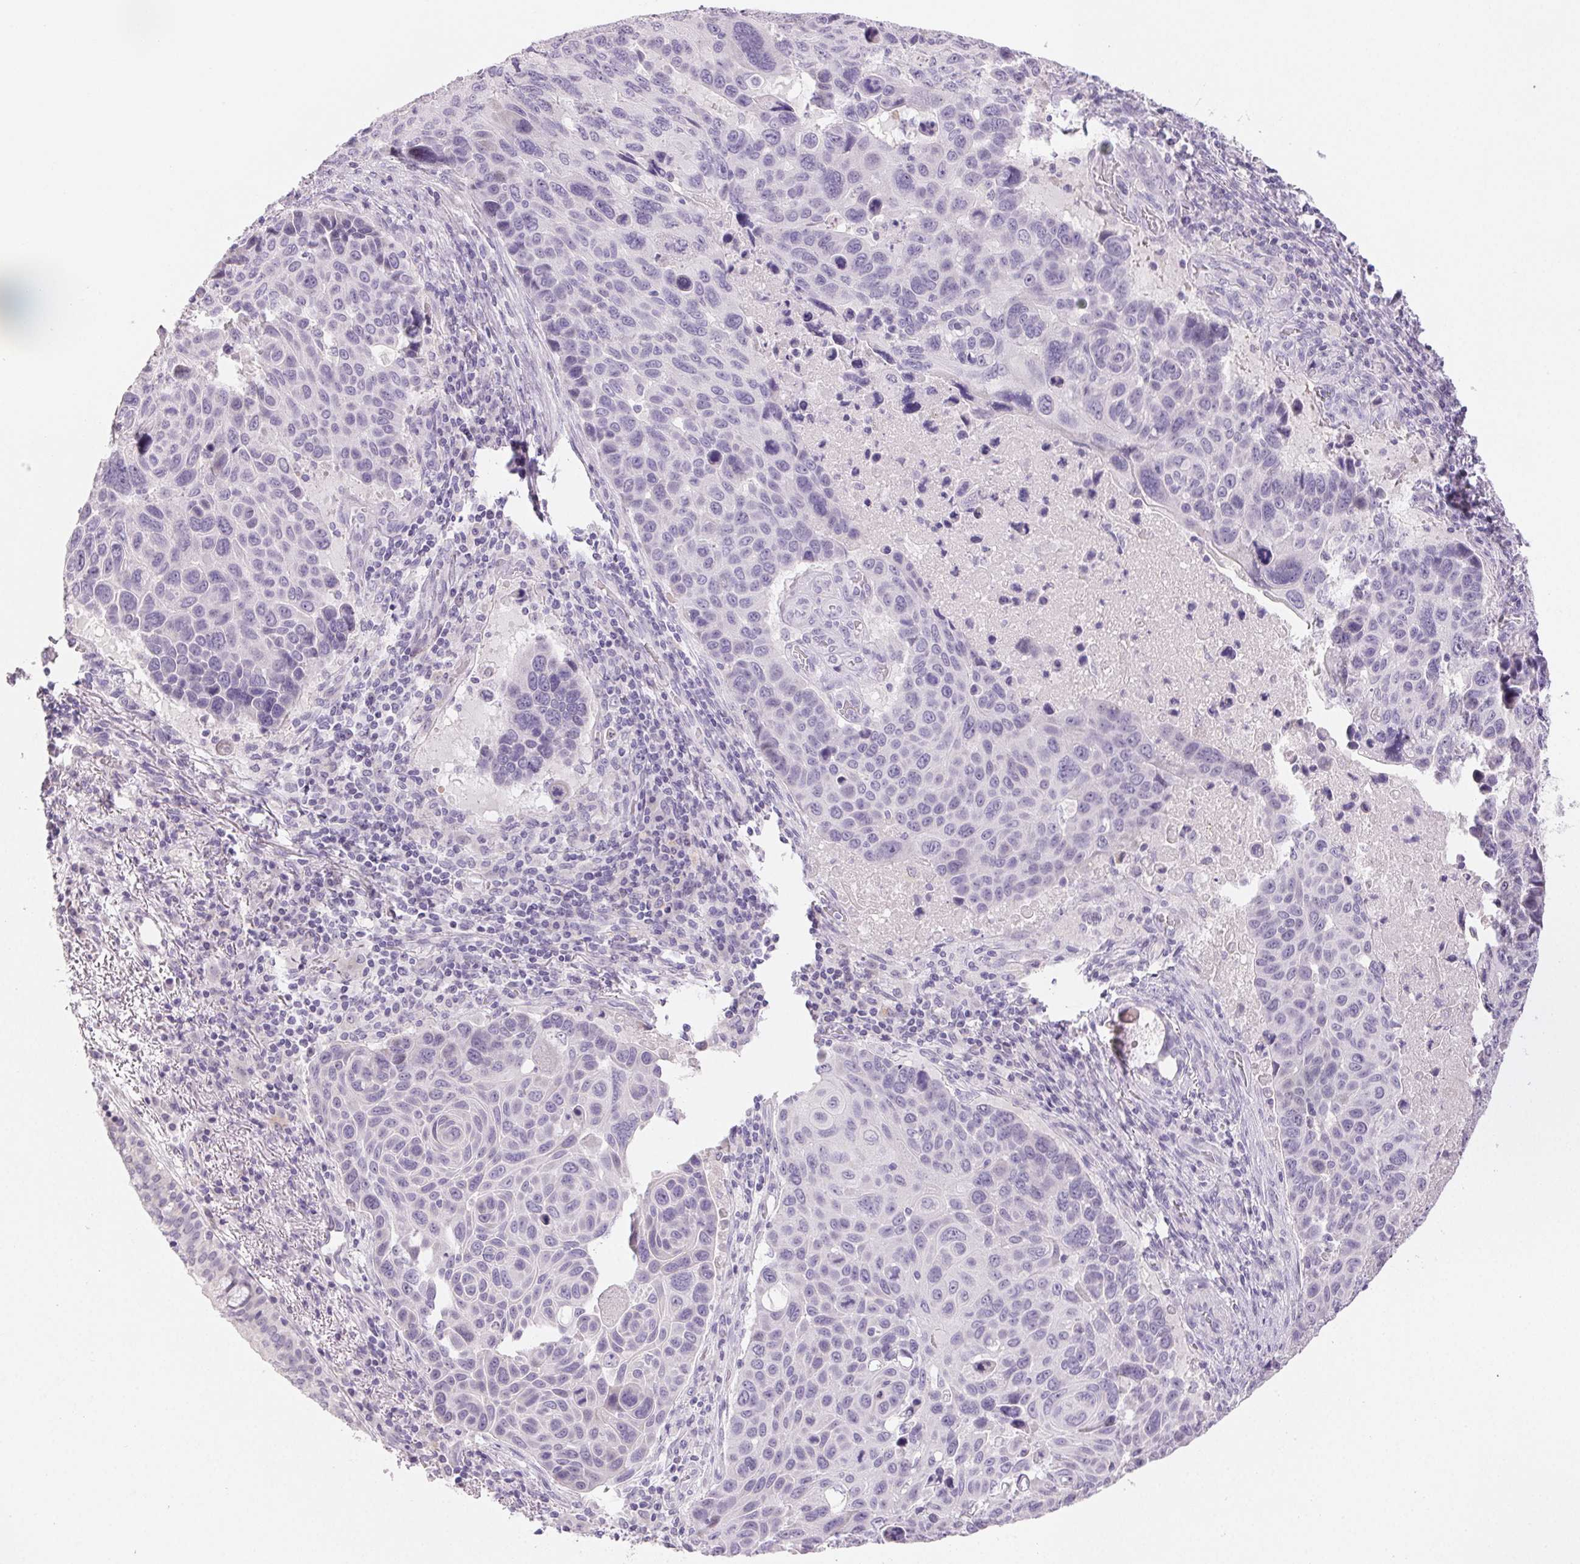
{"staining": {"intensity": "negative", "quantity": "none", "location": "none"}, "tissue": "lung cancer", "cell_type": "Tumor cells", "image_type": "cancer", "snomed": [{"axis": "morphology", "description": "Squamous cell carcinoma, NOS"}, {"axis": "topography", "description": "Lung"}], "caption": "Micrograph shows no protein positivity in tumor cells of squamous cell carcinoma (lung) tissue.", "gene": "BPIFB2", "patient": {"sex": "male", "age": 68}}